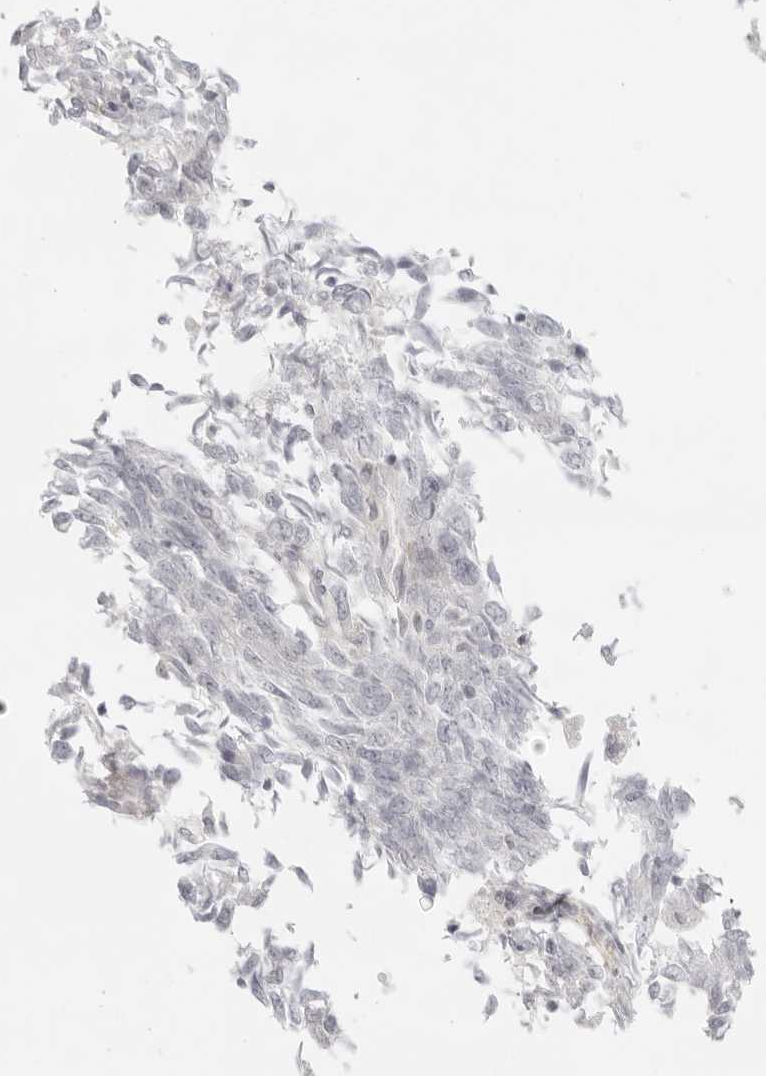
{"staining": {"intensity": "negative", "quantity": "none", "location": "none"}, "tissue": "endometrial cancer", "cell_type": "Tumor cells", "image_type": "cancer", "snomed": [{"axis": "morphology", "description": "Adenocarcinoma, NOS"}, {"axis": "topography", "description": "Endometrium"}], "caption": "IHC of human adenocarcinoma (endometrial) exhibits no staining in tumor cells. Brightfield microscopy of IHC stained with DAB (brown) and hematoxylin (blue), captured at high magnification.", "gene": "TNFRSF14", "patient": {"sex": "female", "age": 80}}